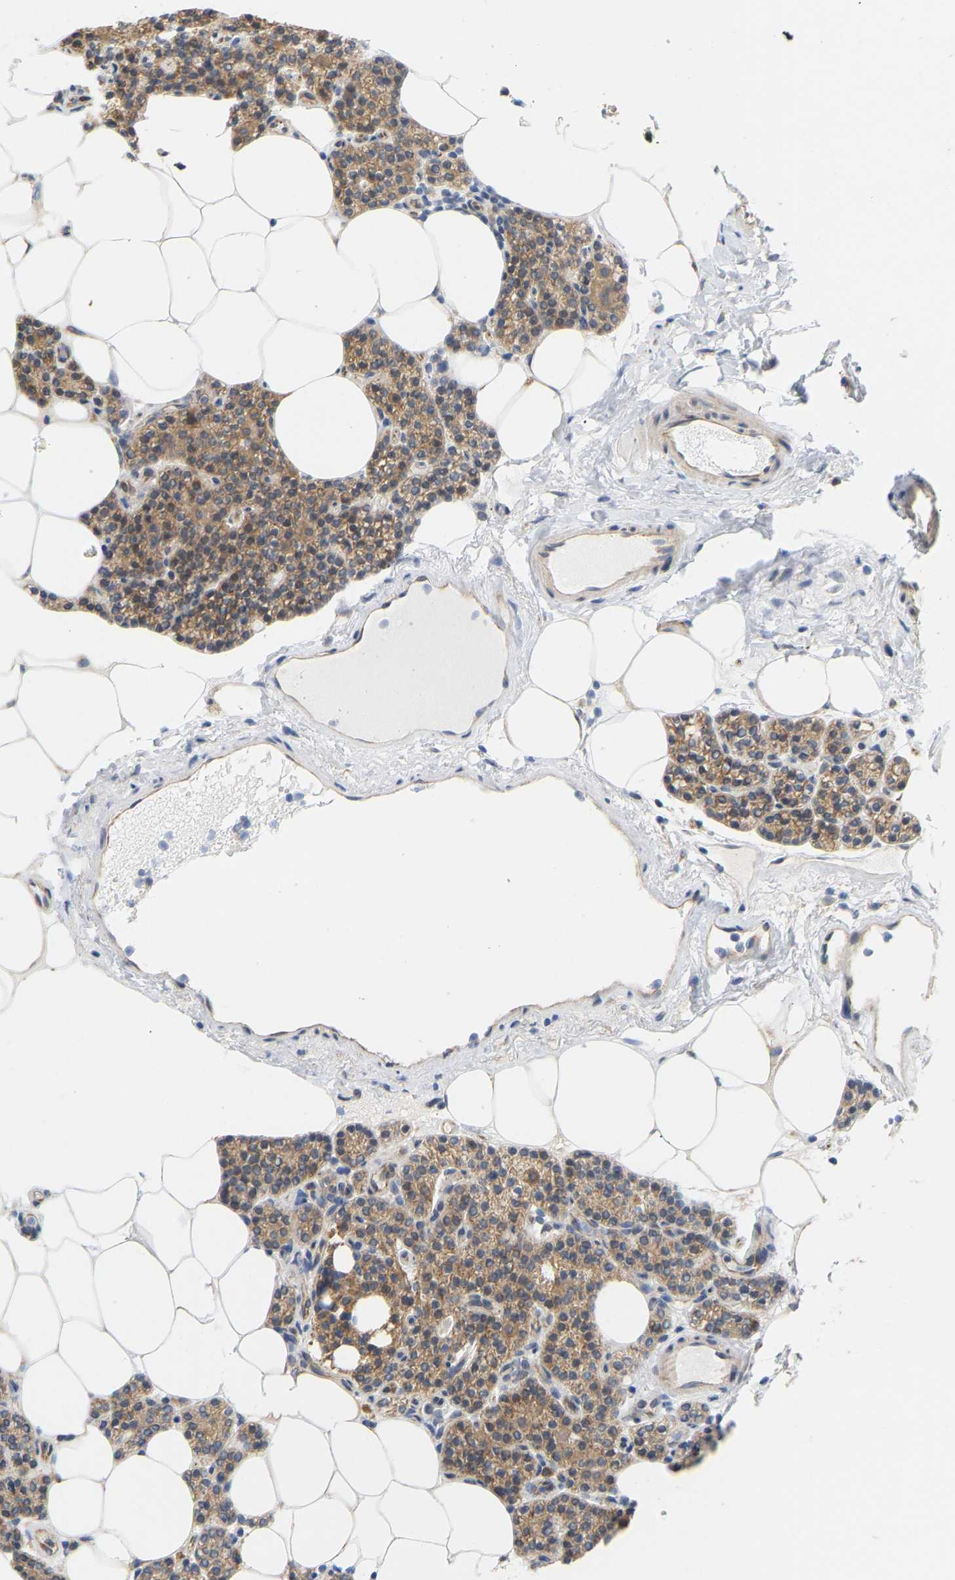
{"staining": {"intensity": "moderate", "quantity": ">75%", "location": "cytoplasmic/membranous"}, "tissue": "parathyroid gland", "cell_type": "Glandular cells", "image_type": "normal", "snomed": [{"axis": "morphology", "description": "Normal tissue, NOS"}, {"axis": "morphology", "description": "Adenoma, NOS"}, {"axis": "topography", "description": "Parathyroid gland"}], "caption": "This photomicrograph exhibits unremarkable parathyroid gland stained with immunohistochemistry to label a protein in brown. The cytoplasmic/membranous of glandular cells show moderate positivity for the protein. Nuclei are counter-stained blue.", "gene": "BEND3", "patient": {"sex": "female", "age": 70}}